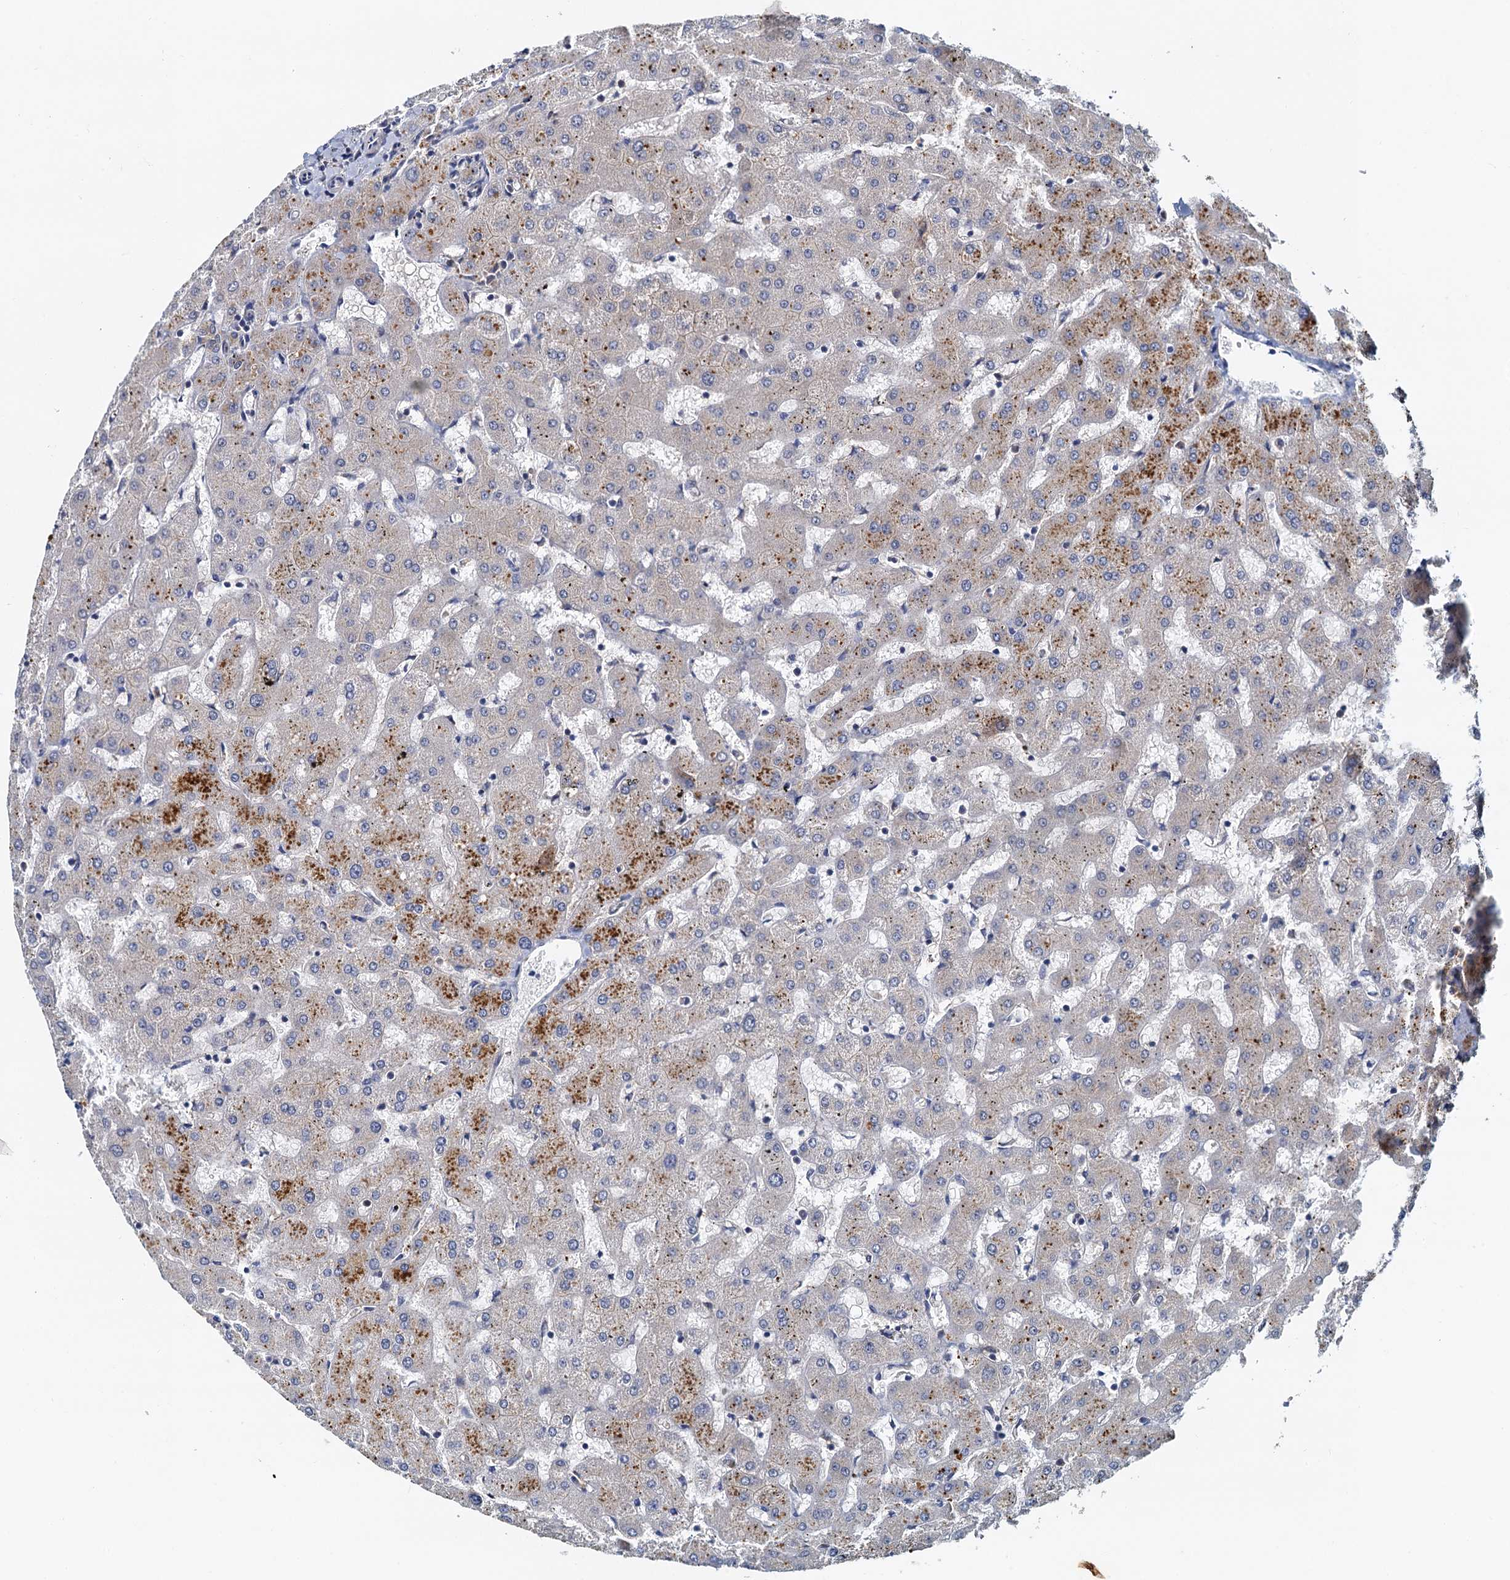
{"staining": {"intensity": "weak", "quantity": "<25%", "location": "cytoplasmic/membranous"}, "tissue": "liver", "cell_type": "Cholangiocytes", "image_type": "normal", "snomed": [{"axis": "morphology", "description": "Normal tissue, NOS"}, {"axis": "topography", "description": "Liver"}], "caption": "Immunohistochemistry histopathology image of normal liver: human liver stained with DAB displays no significant protein staining in cholangiocytes.", "gene": "TOLLIP", "patient": {"sex": "female", "age": 63}}